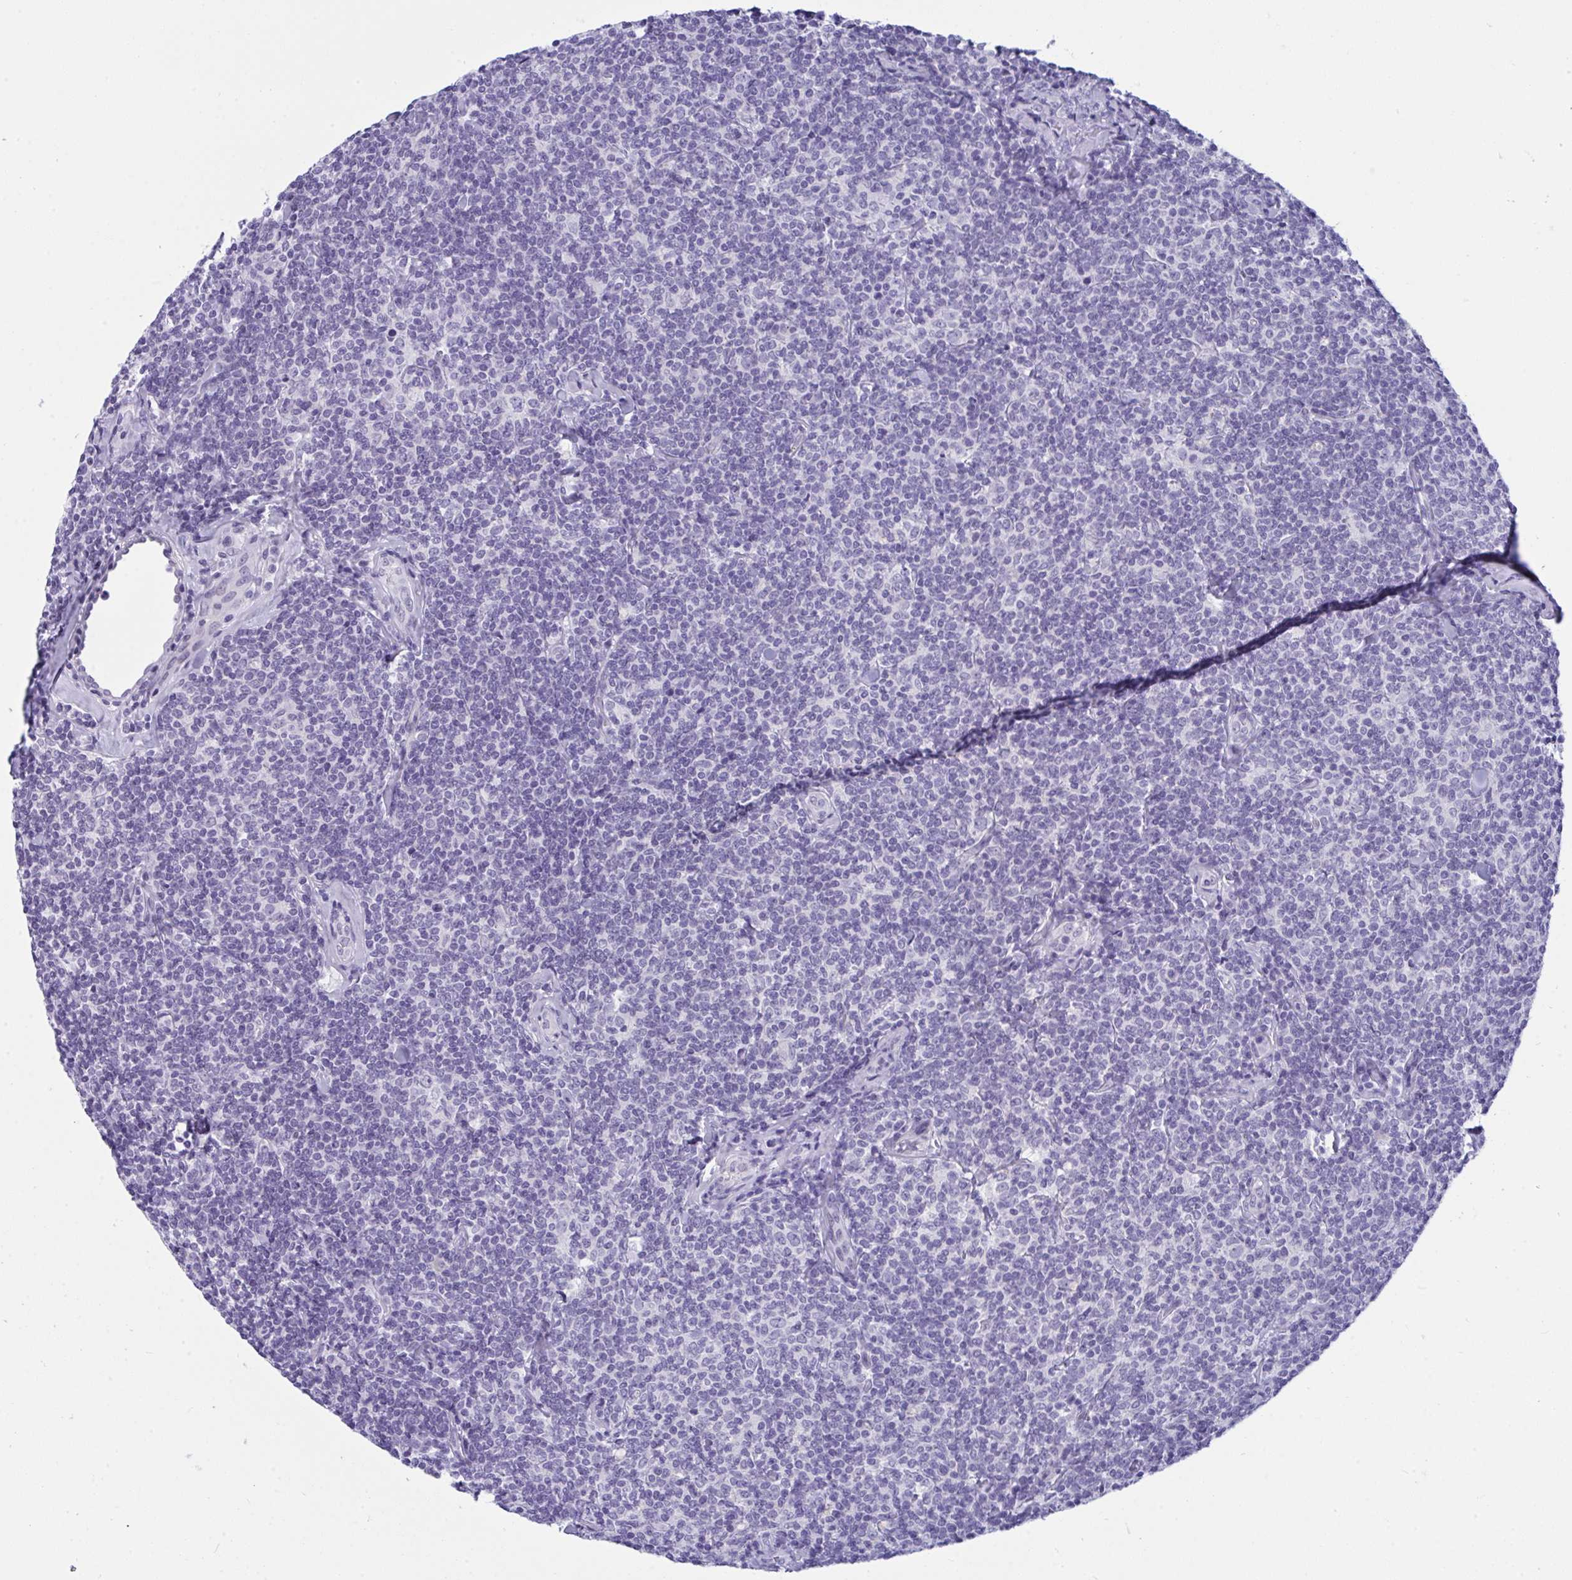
{"staining": {"intensity": "negative", "quantity": "none", "location": "none"}, "tissue": "lymphoma", "cell_type": "Tumor cells", "image_type": "cancer", "snomed": [{"axis": "morphology", "description": "Malignant lymphoma, non-Hodgkin's type, Low grade"}, {"axis": "topography", "description": "Lymph node"}], "caption": "A high-resolution micrograph shows immunohistochemistry (IHC) staining of malignant lymphoma, non-Hodgkin's type (low-grade), which reveals no significant positivity in tumor cells. (Immunohistochemistry, brightfield microscopy, high magnification).", "gene": "PRDM9", "patient": {"sex": "female", "age": 56}}